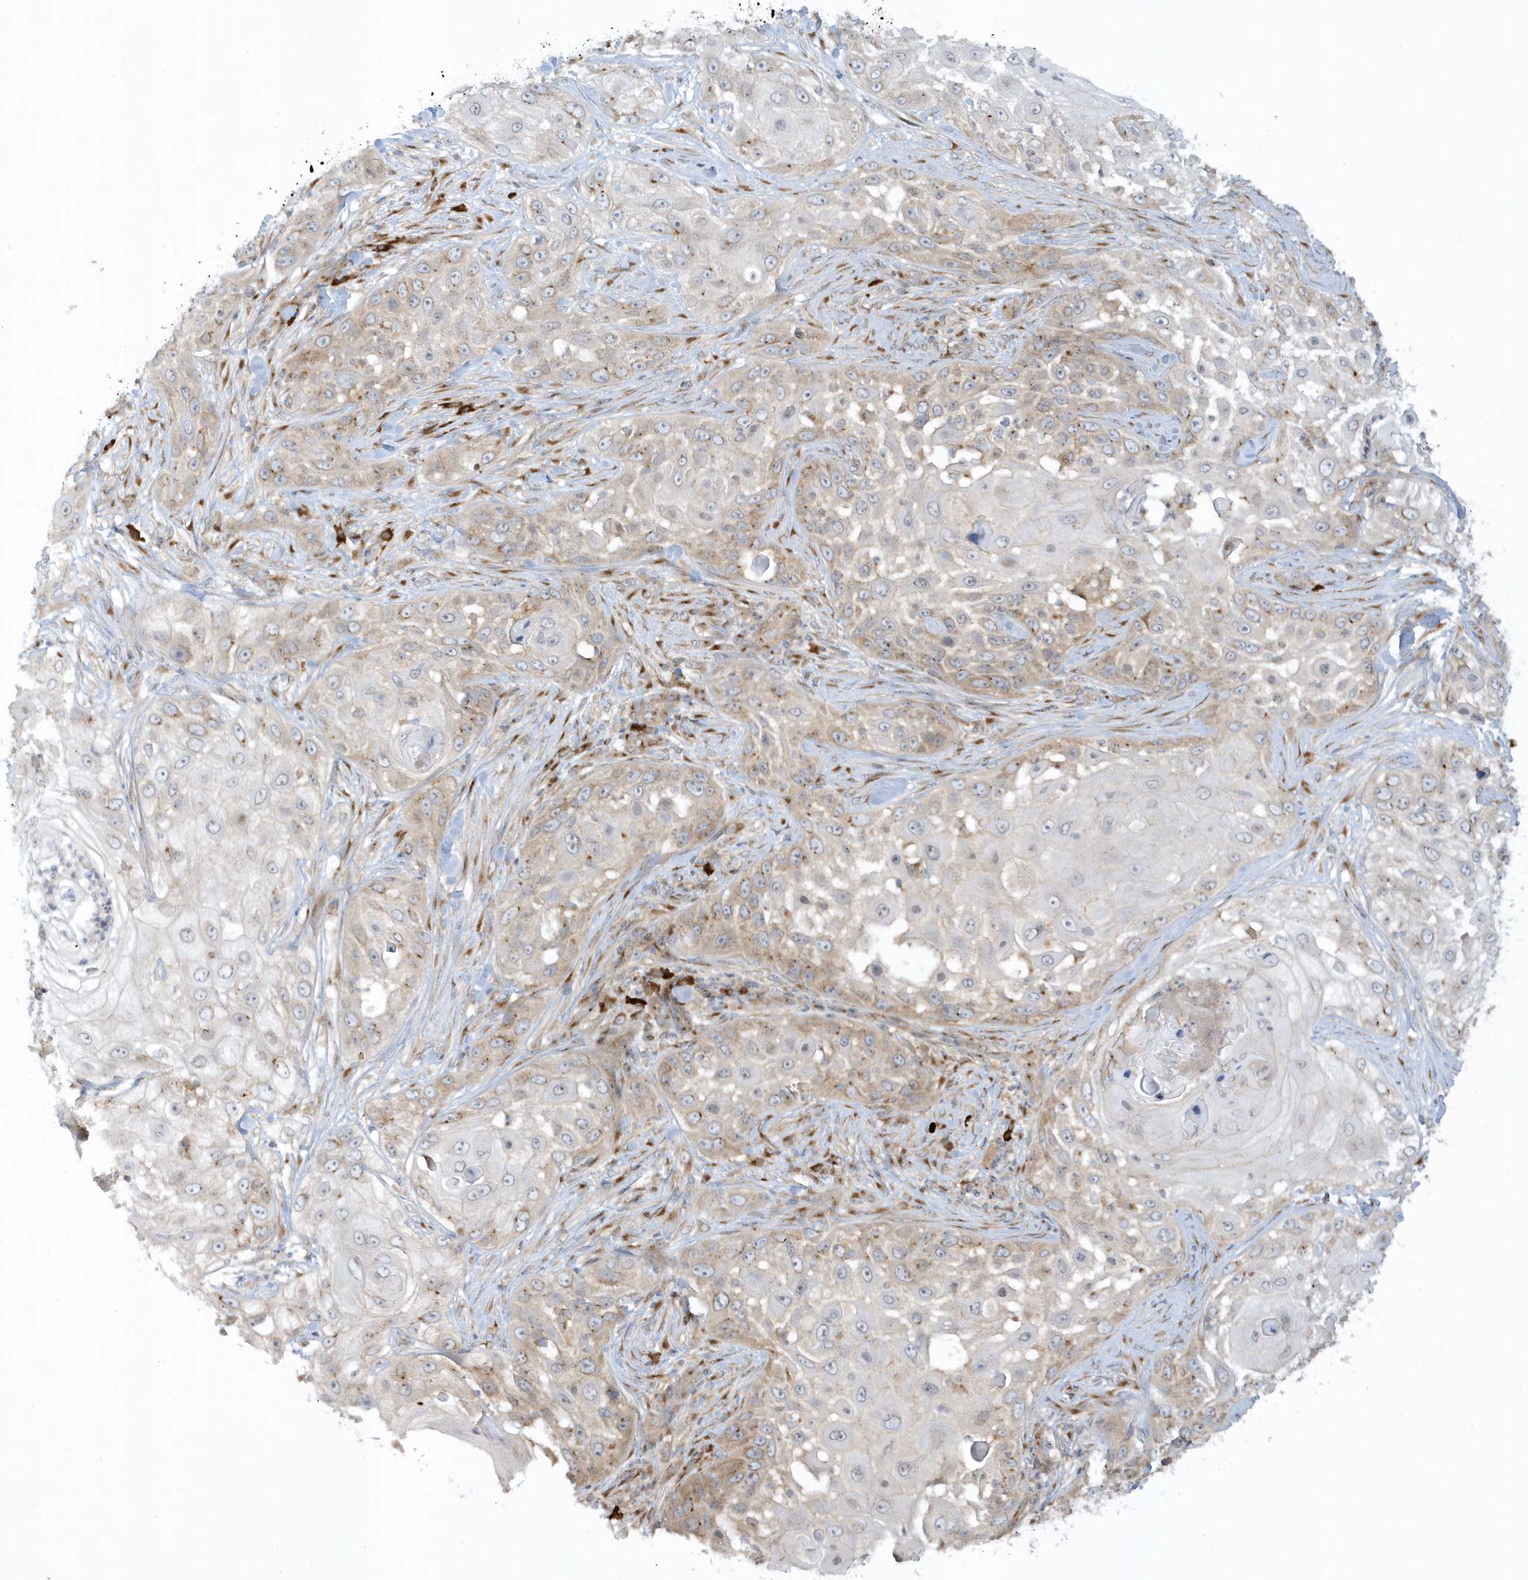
{"staining": {"intensity": "weak", "quantity": "25%-75%", "location": "cytoplasmic/membranous"}, "tissue": "skin cancer", "cell_type": "Tumor cells", "image_type": "cancer", "snomed": [{"axis": "morphology", "description": "Squamous cell carcinoma, NOS"}, {"axis": "topography", "description": "Skin"}], "caption": "Skin cancer stained with DAB (3,3'-diaminobenzidine) immunohistochemistry exhibits low levels of weak cytoplasmic/membranous expression in about 25%-75% of tumor cells. The staining is performed using DAB brown chromogen to label protein expression. The nuclei are counter-stained blue using hematoxylin.", "gene": "RPP40", "patient": {"sex": "female", "age": 44}}